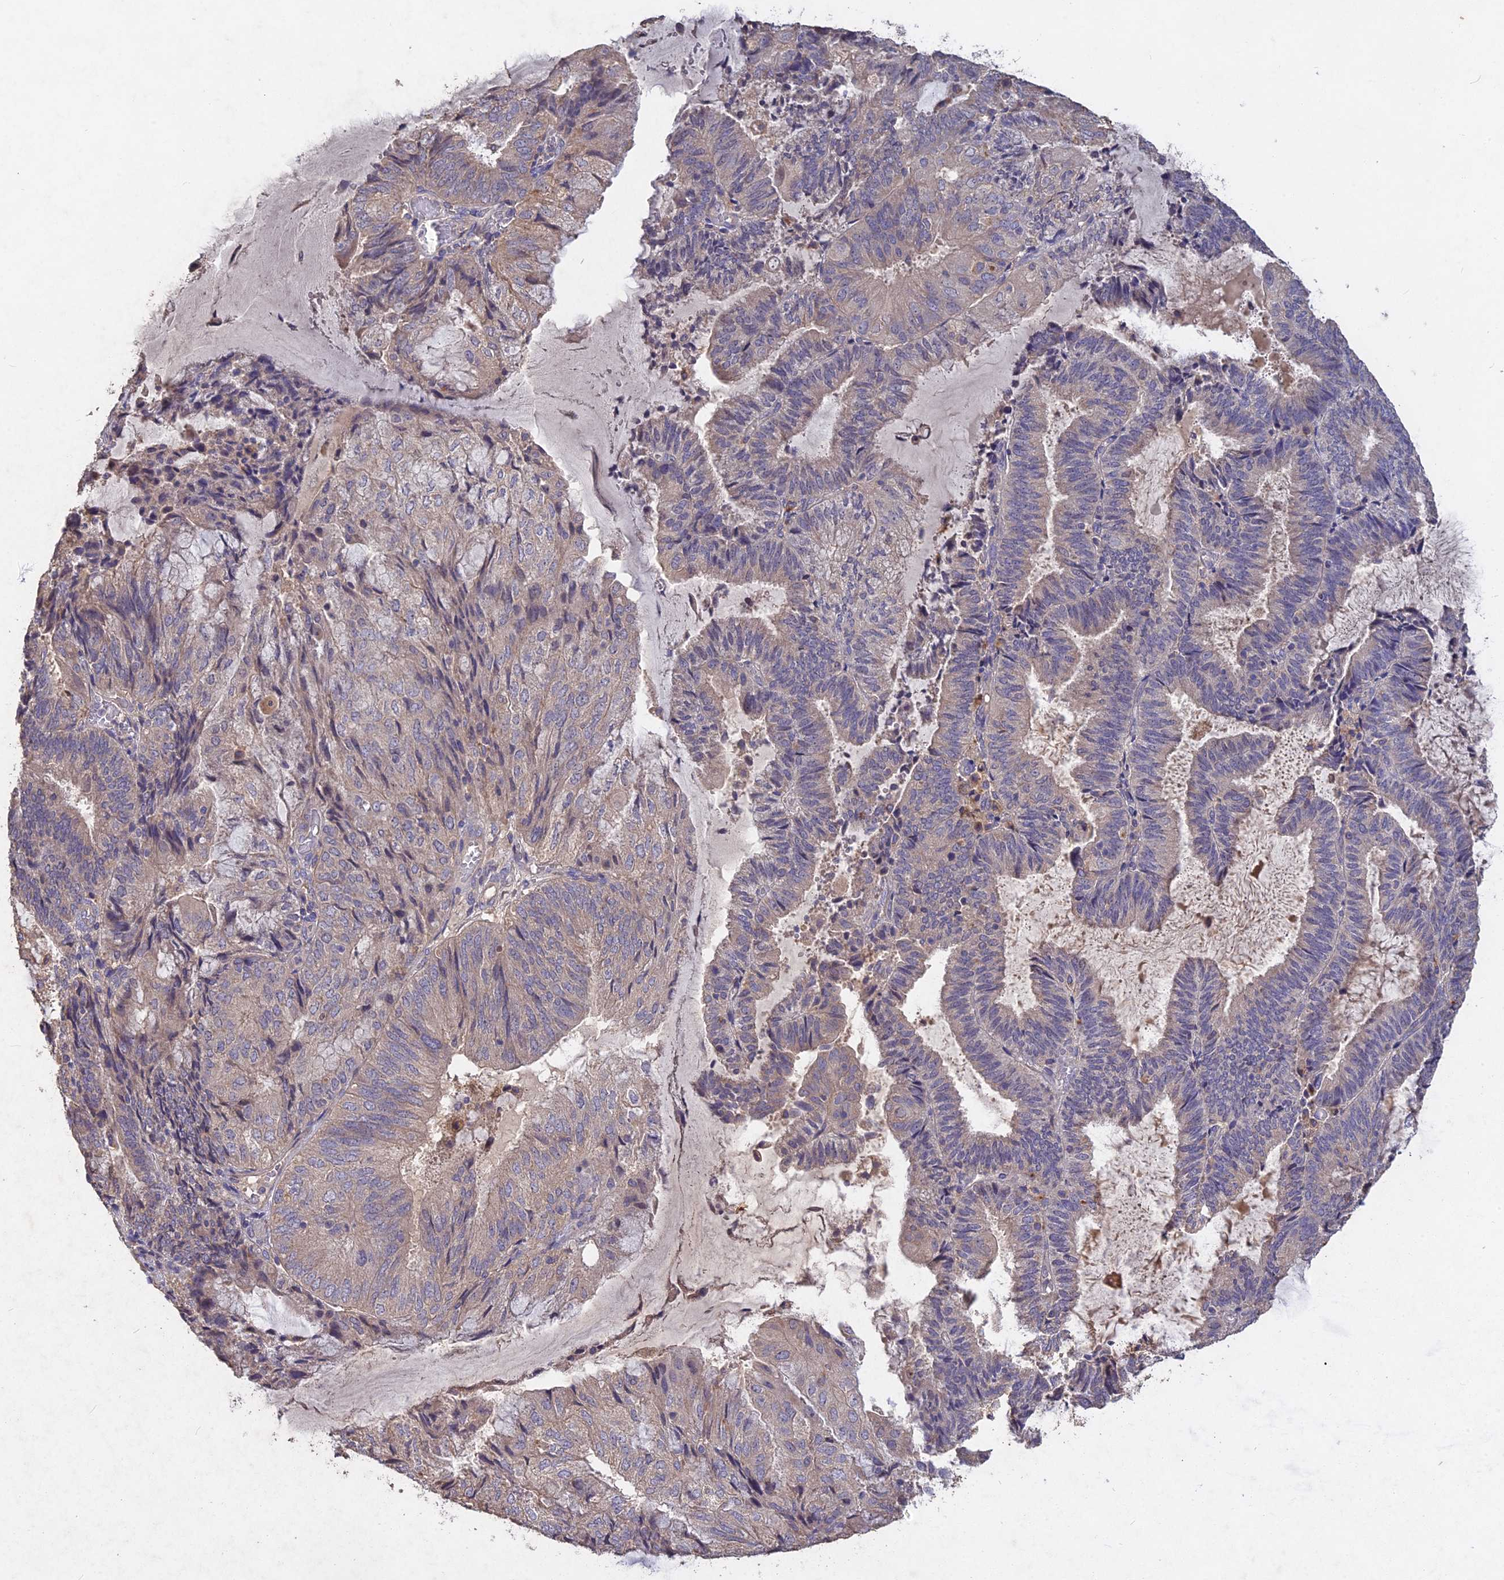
{"staining": {"intensity": "negative", "quantity": "none", "location": "none"}, "tissue": "endometrial cancer", "cell_type": "Tumor cells", "image_type": "cancer", "snomed": [{"axis": "morphology", "description": "Adenocarcinoma, NOS"}, {"axis": "topography", "description": "Endometrium"}], "caption": "IHC of endometrial cancer (adenocarcinoma) displays no positivity in tumor cells.", "gene": "SLC26A4", "patient": {"sex": "female", "age": 81}}